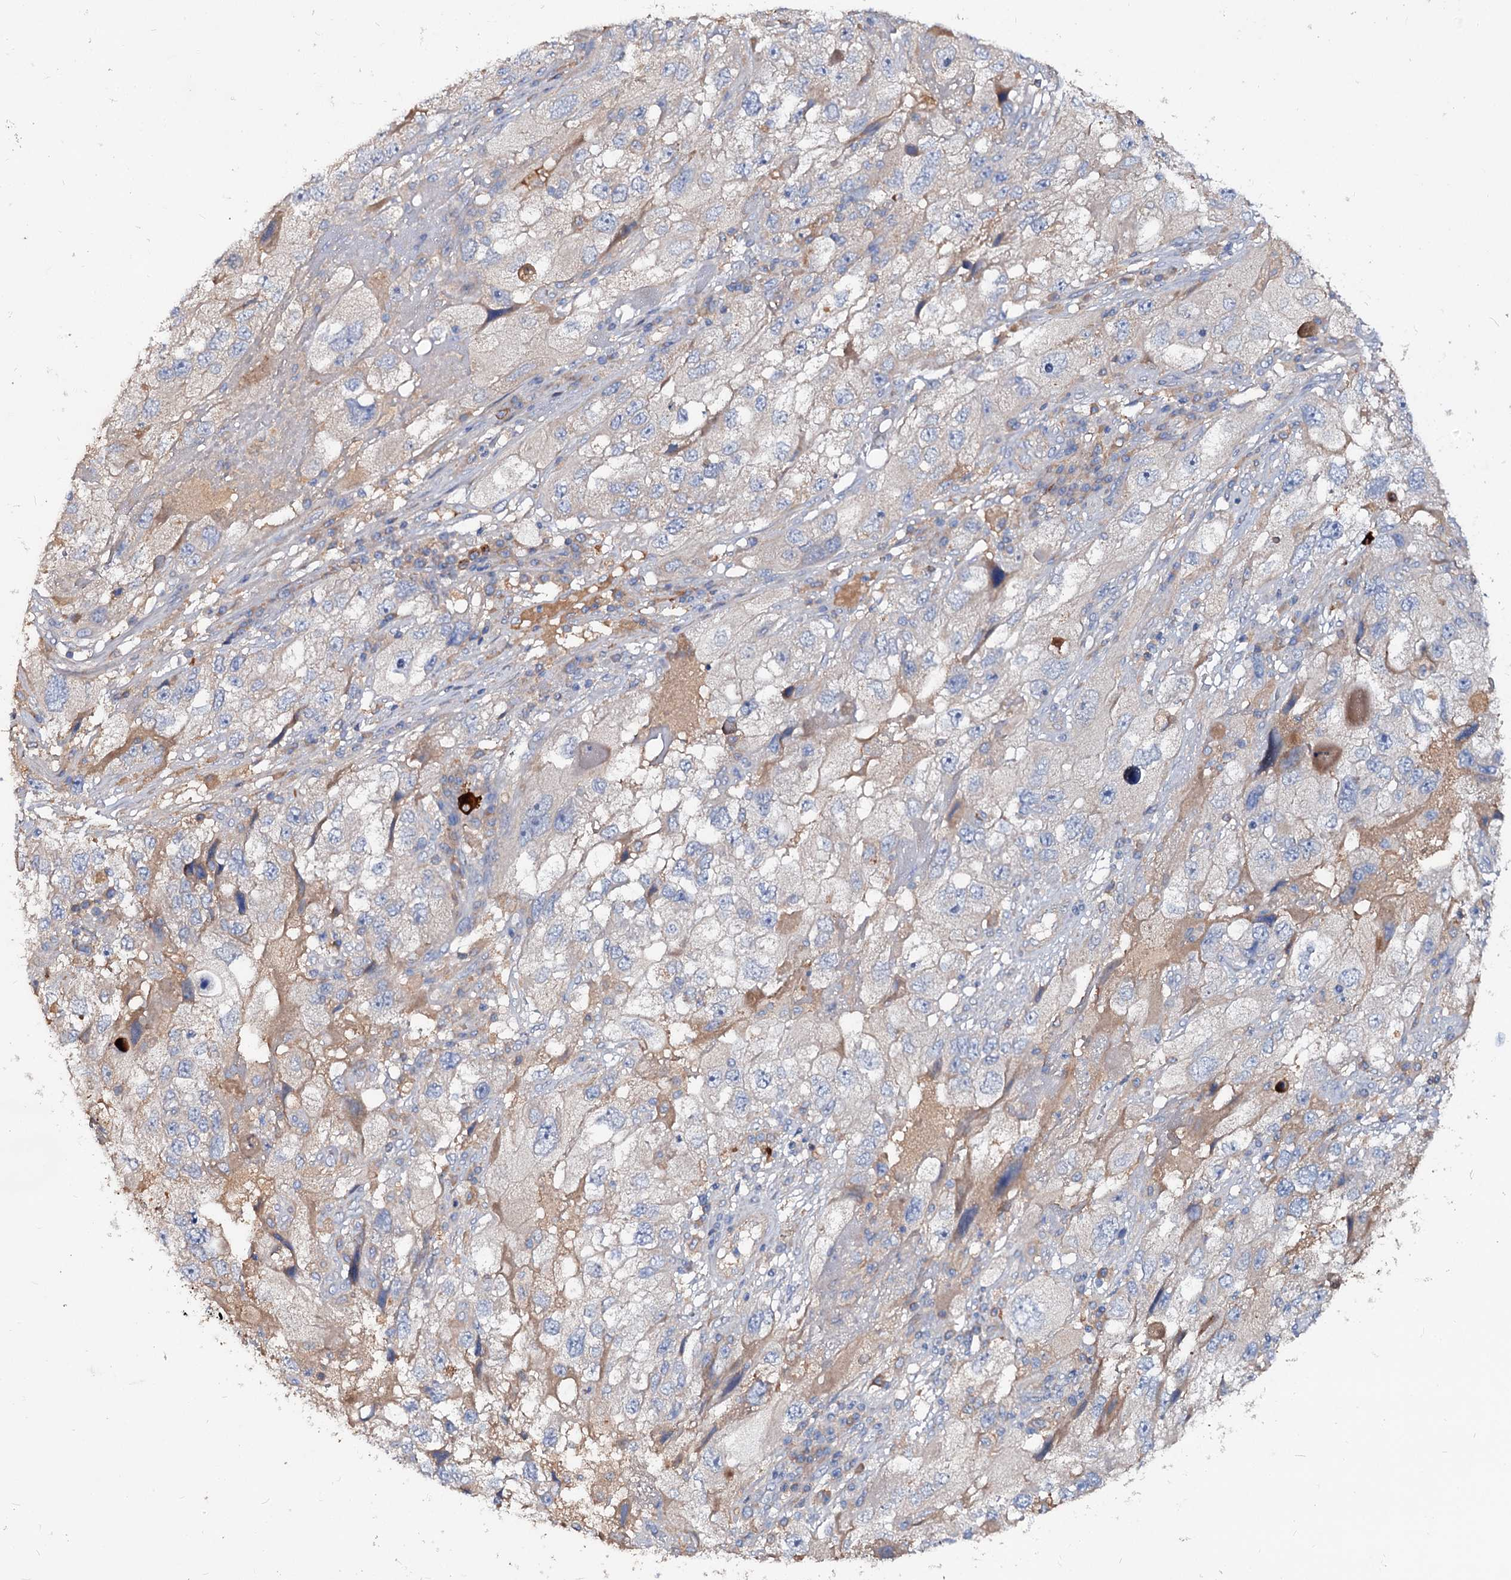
{"staining": {"intensity": "weak", "quantity": "<25%", "location": "cytoplasmic/membranous"}, "tissue": "endometrial cancer", "cell_type": "Tumor cells", "image_type": "cancer", "snomed": [{"axis": "morphology", "description": "Adenocarcinoma, NOS"}, {"axis": "topography", "description": "Endometrium"}], "caption": "Tumor cells are negative for brown protein staining in endometrial cancer (adenocarcinoma). (Brightfield microscopy of DAB (3,3'-diaminobenzidine) immunohistochemistry at high magnification).", "gene": "ACY3", "patient": {"sex": "female", "age": 49}}